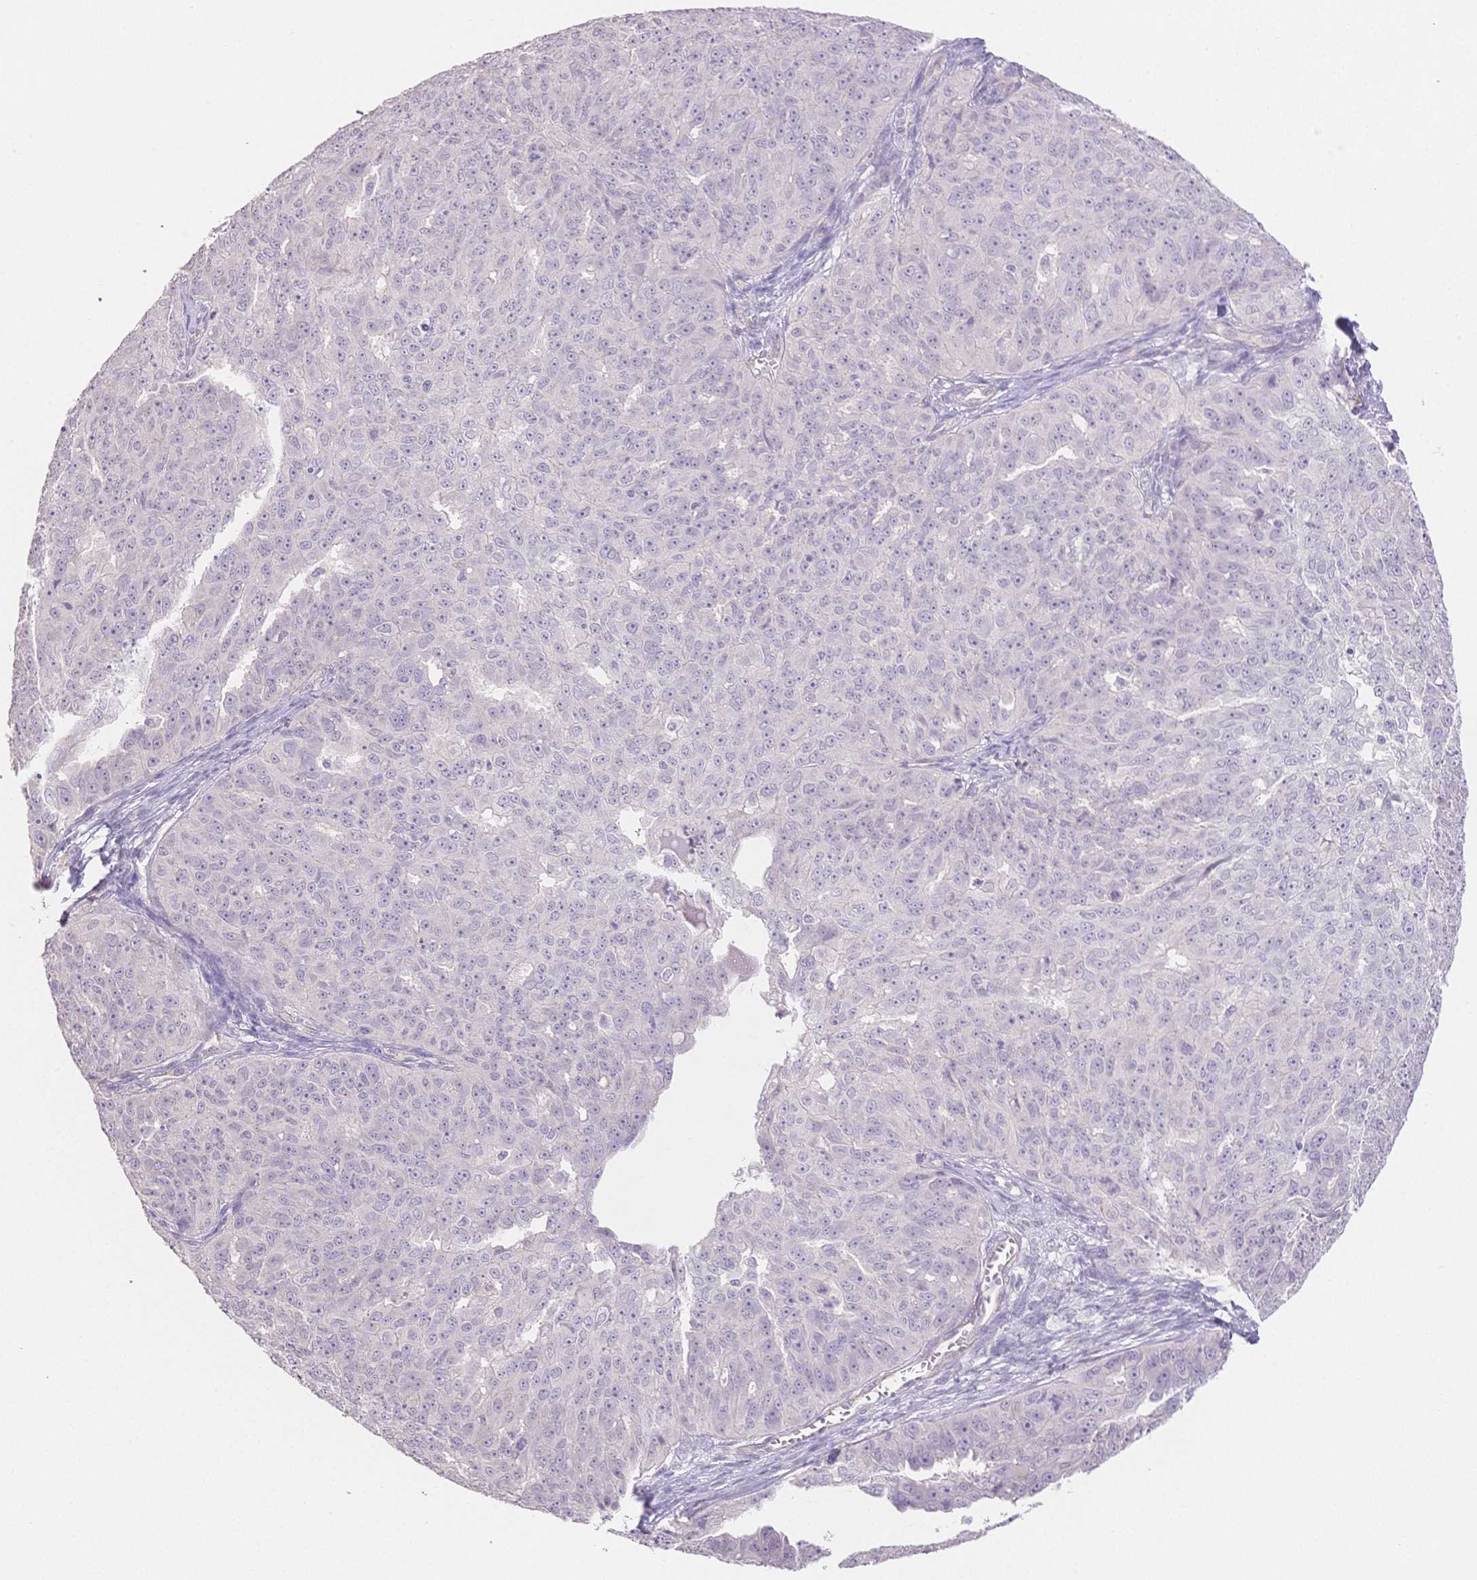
{"staining": {"intensity": "negative", "quantity": "none", "location": "none"}, "tissue": "ovarian cancer", "cell_type": "Tumor cells", "image_type": "cancer", "snomed": [{"axis": "morphology", "description": "Carcinoma, endometroid"}, {"axis": "topography", "description": "Ovary"}], "caption": "Immunohistochemistry (IHC) micrograph of neoplastic tissue: ovarian endometroid carcinoma stained with DAB (3,3'-diaminobenzidine) shows no significant protein expression in tumor cells. Nuclei are stained in blue.", "gene": "SUV39H2", "patient": {"sex": "female", "age": 70}}